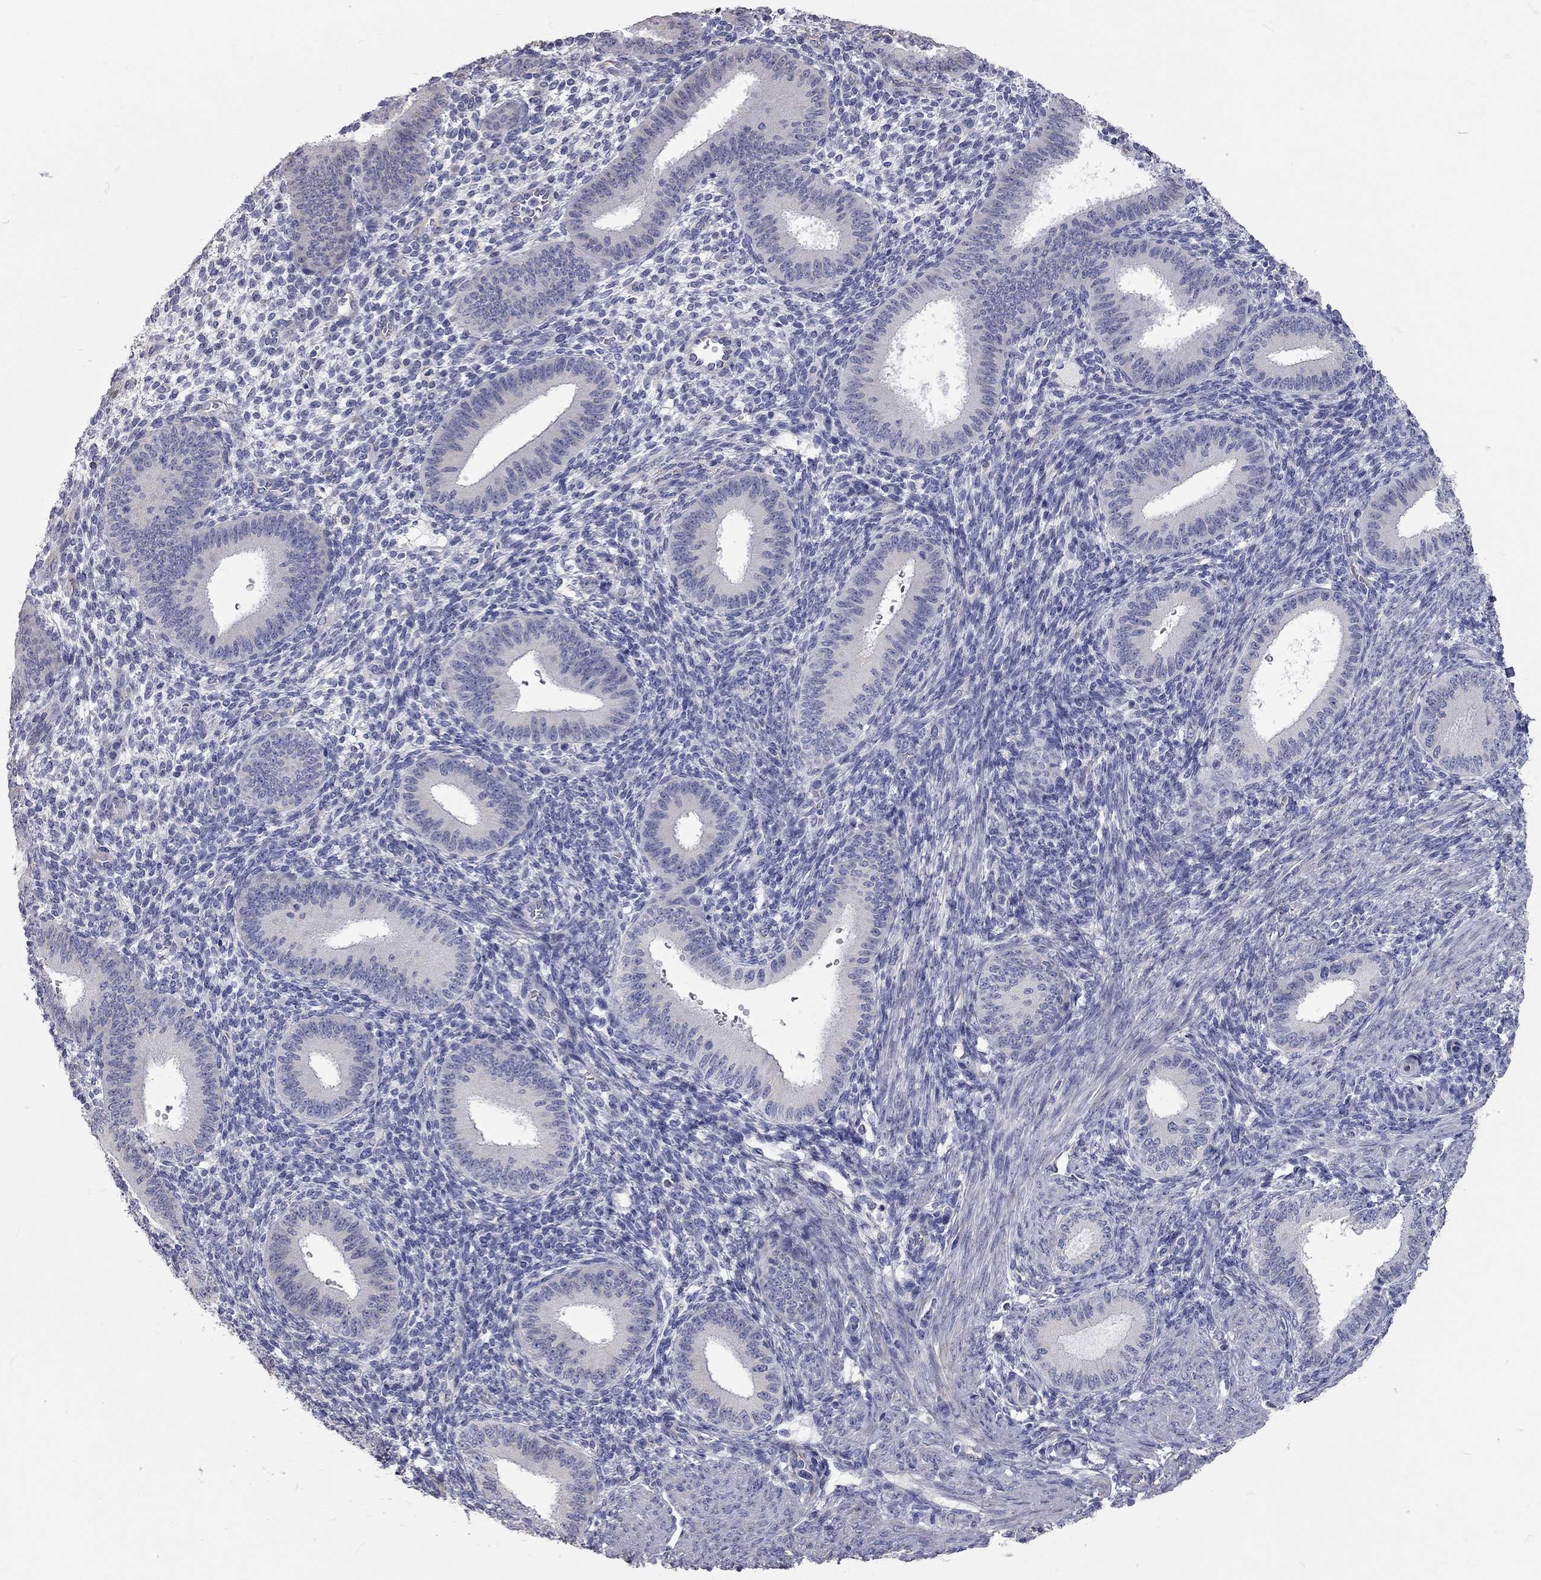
{"staining": {"intensity": "negative", "quantity": "none", "location": "none"}, "tissue": "endometrium", "cell_type": "Cells in endometrial stroma", "image_type": "normal", "snomed": [{"axis": "morphology", "description": "Normal tissue, NOS"}, {"axis": "topography", "description": "Endometrium"}], "caption": "IHC image of benign human endometrium stained for a protein (brown), which reveals no staining in cells in endometrial stroma. (DAB (3,3'-diaminobenzidine) immunohistochemistry with hematoxylin counter stain).", "gene": "C10orf90", "patient": {"sex": "female", "age": 39}}